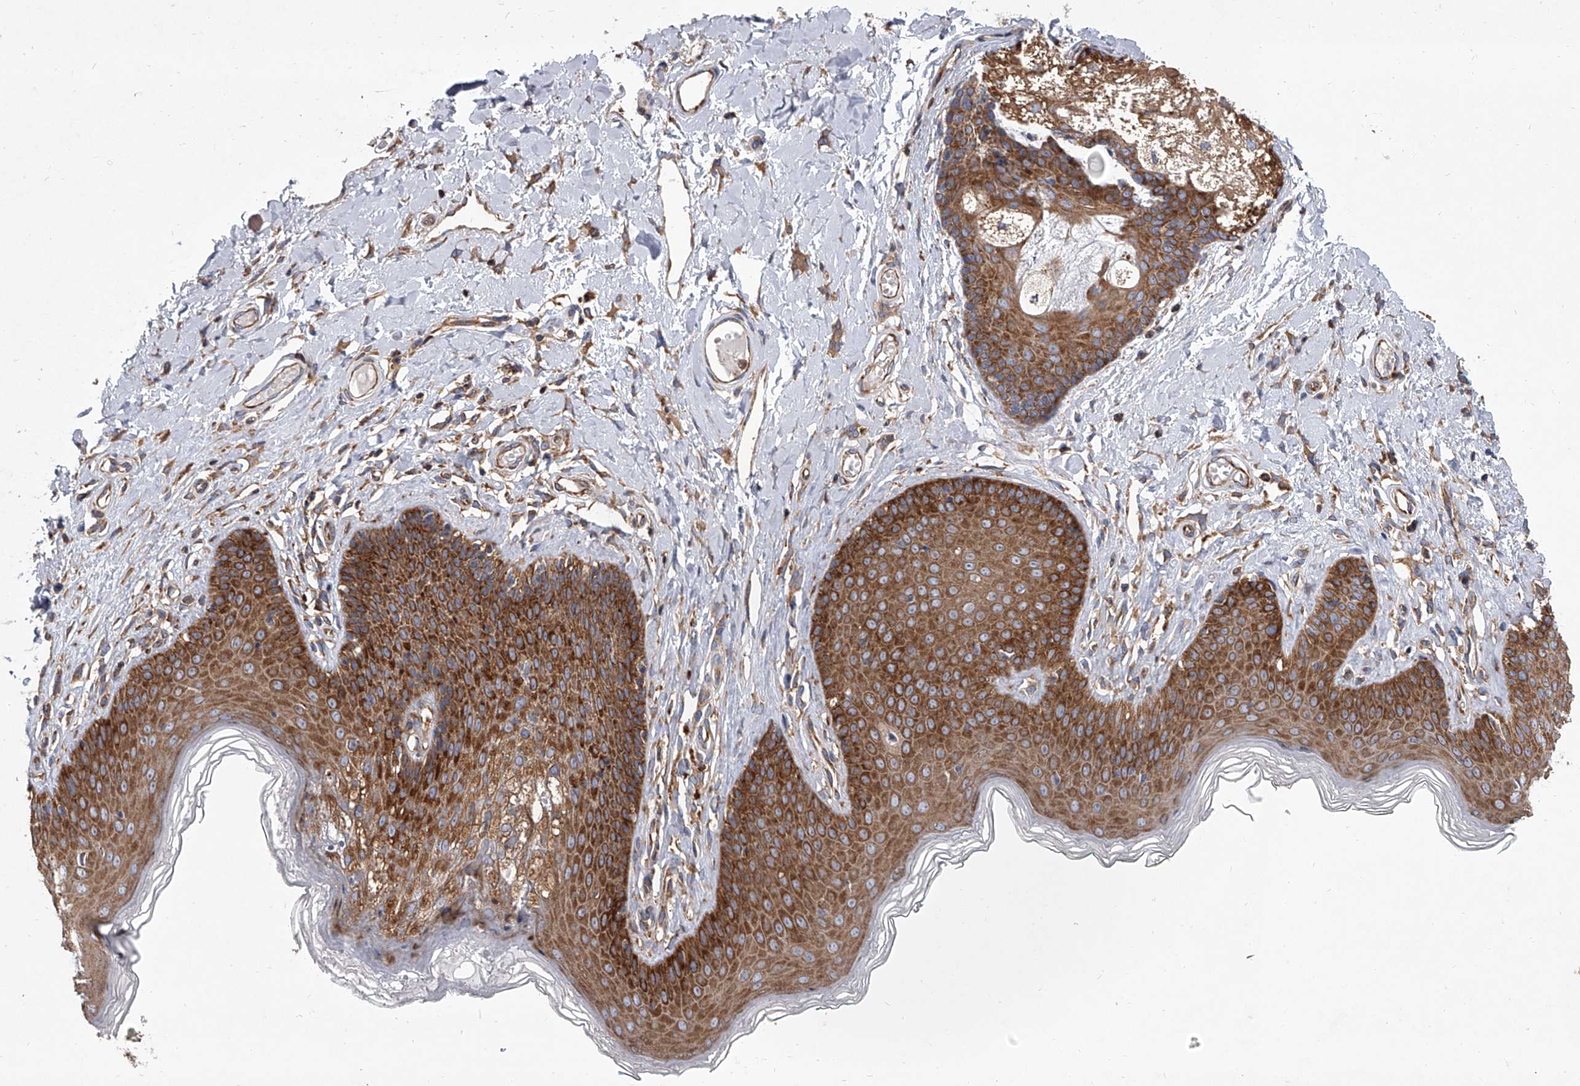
{"staining": {"intensity": "strong", "quantity": ">75%", "location": "cytoplasmic/membranous"}, "tissue": "skin", "cell_type": "Epidermal cells", "image_type": "normal", "snomed": [{"axis": "morphology", "description": "Normal tissue, NOS"}, {"axis": "morphology", "description": "Squamous cell carcinoma, NOS"}, {"axis": "topography", "description": "Vulva"}], "caption": "A brown stain shows strong cytoplasmic/membranous expression of a protein in epidermal cells of unremarkable human skin. The protein is shown in brown color, while the nuclei are stained blue.", "gene": "EIF2S2", "patient": {"sex": "female", "age": 85}}